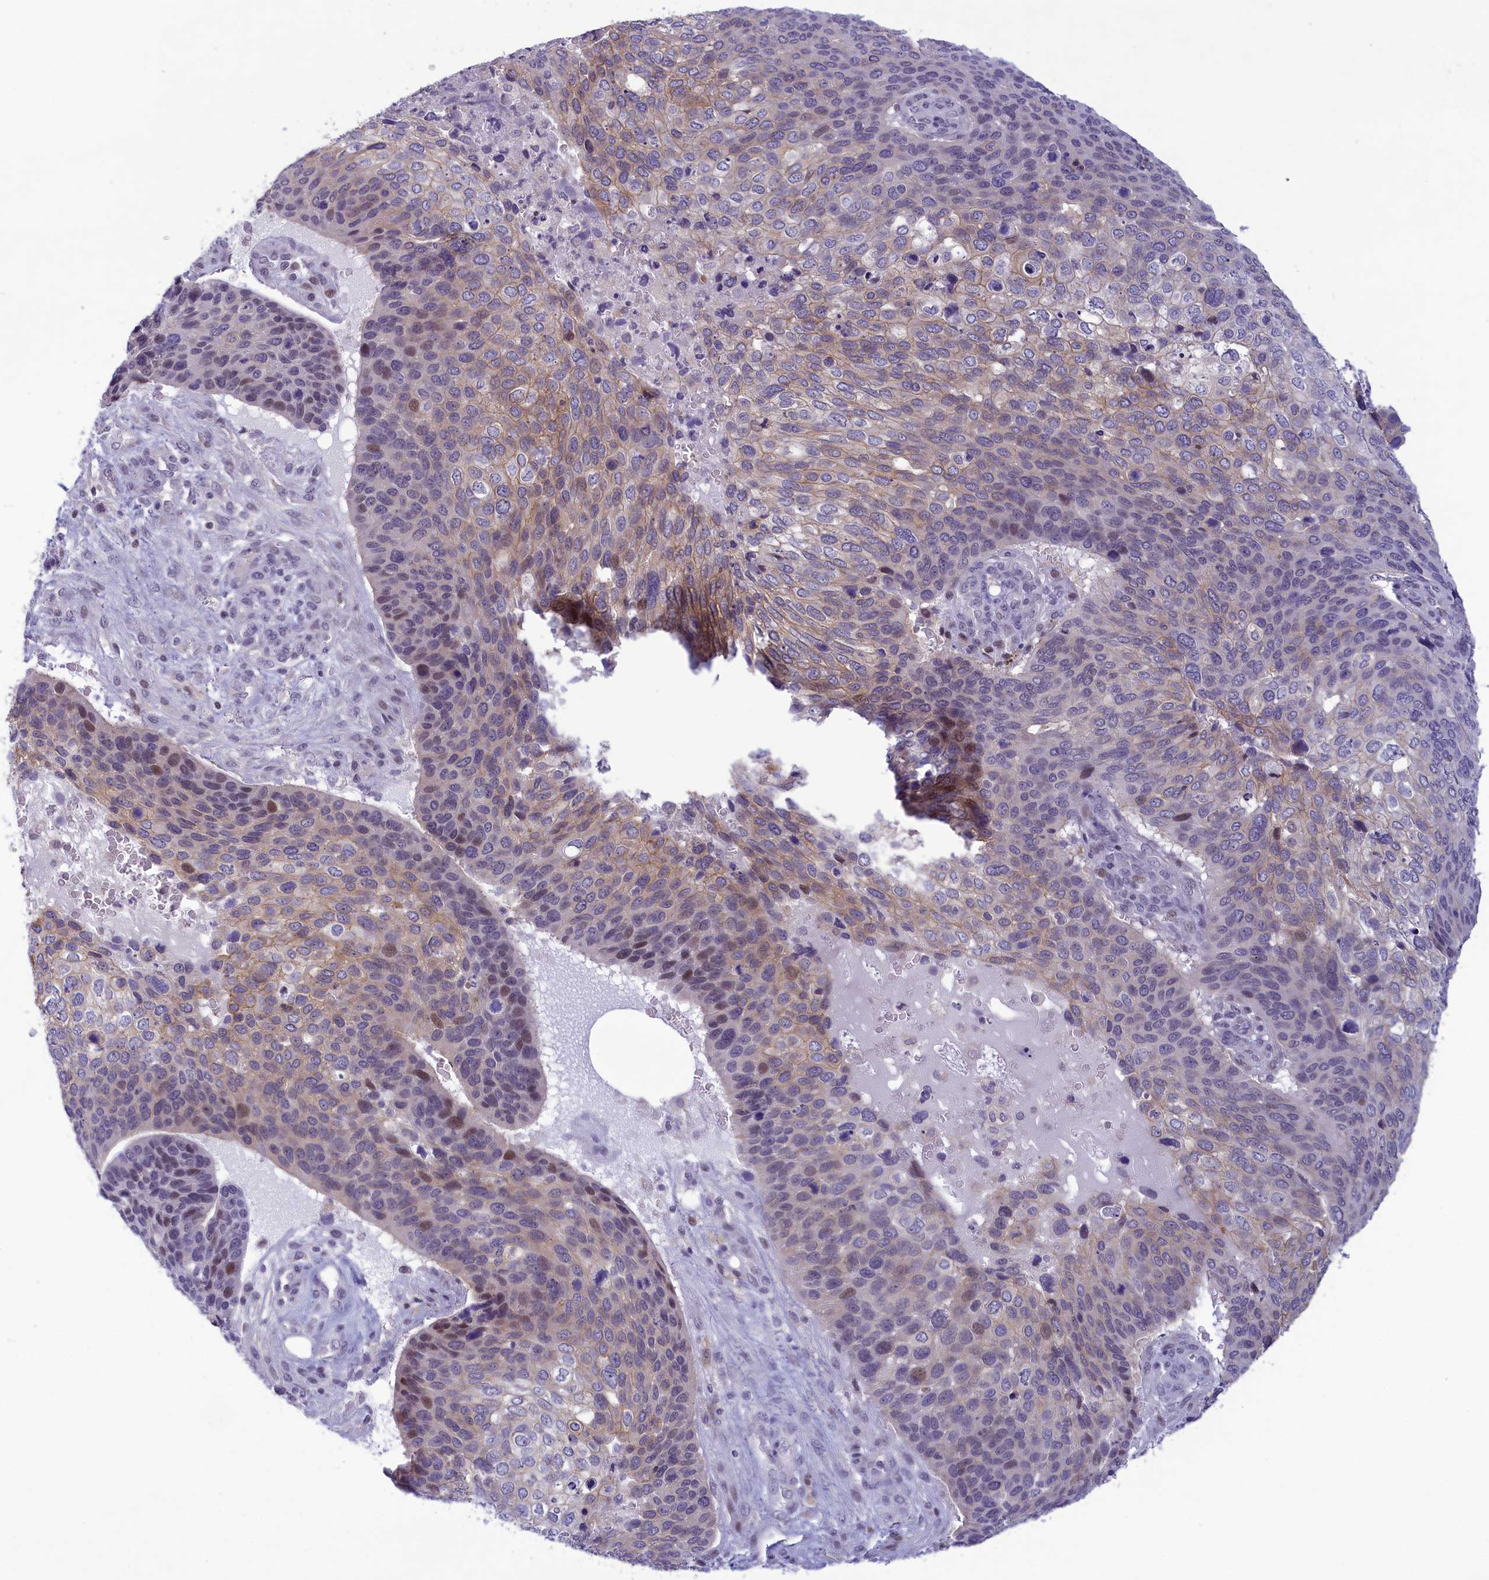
{"staining": {"intensity": "moderate", "quantity": "<25%", "location": "cytoplasmic/membranous,nuclear"}, "tissue": "skin cancer", "cell_type": "Tumor cells", "image_type": "cancer", "snomed": [{"axis": "morphology", "description": "Basal cell carcinoma"}, {"axis": "topography", "description": "Skin"}], "caption": "Immunohistochemistry (IHC) staining of skin cancer (basal cell carcinoma), which shows low levels of moderate cytoplasmic/membranous and nuclear staining in approximately <25% of tumor cells indicating moderate cytoplasmic/membranous and nuclear protein positivity. The staining was performed using DAB (brown) for protein detection and nuclei were counterstained in hematoxylin (blue).", "gene": "CORO2A", "patient": {"sex": "female", "age": 74}}